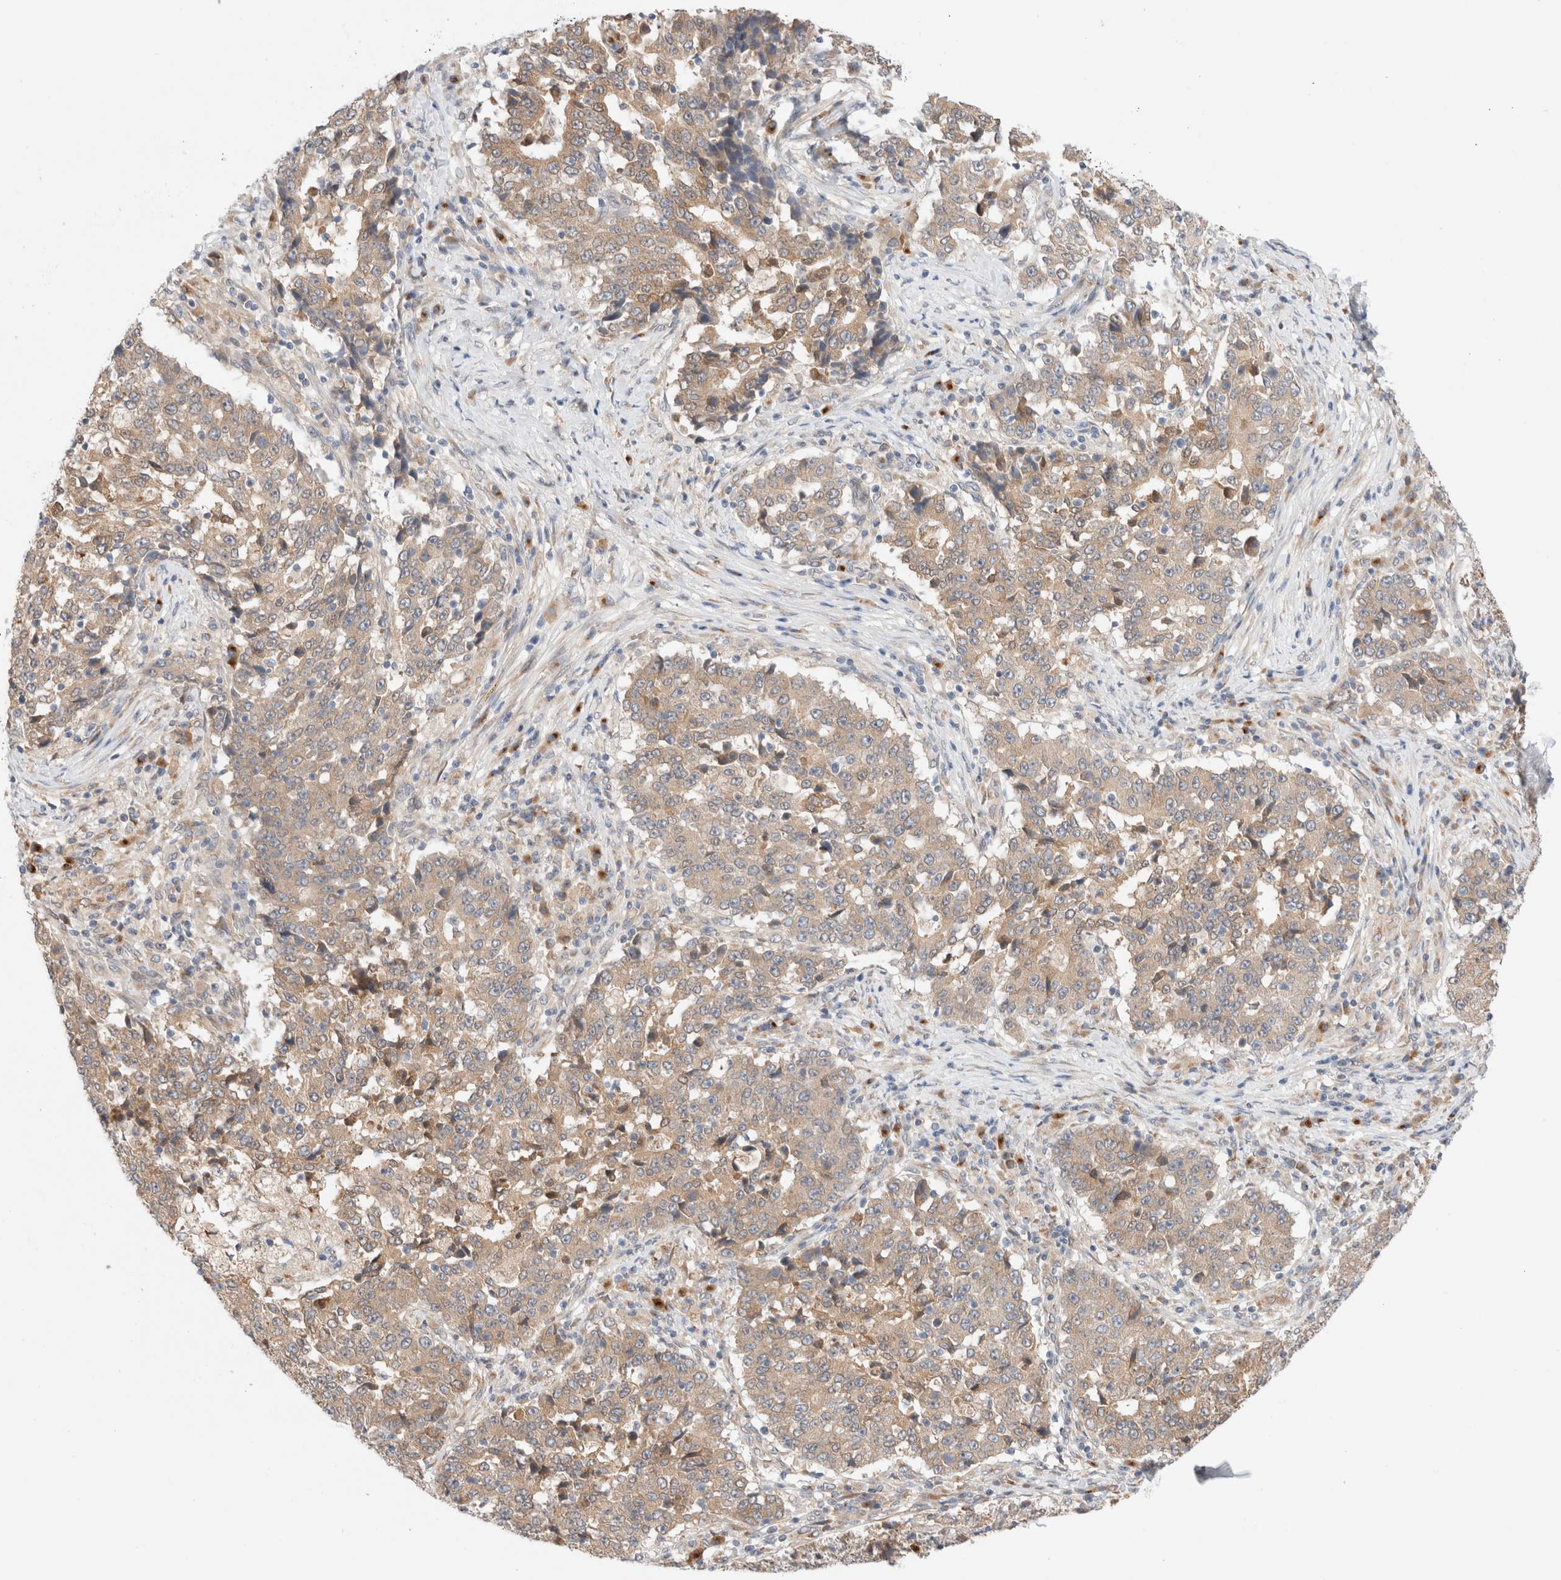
{"staining": {"intensity": "weak", "quantity": ">75%", "location": "cytoplasmic/membranous"}, "tissue": "stomach cancer", "cell_type": "Tumor cells", "image_type": "cancer", "snomed": [{"axis": "morphology", "description": "Adenocarcinoma, NOS"}, {"axis": "topography", "description": "Stomach"}], "caption": "Tumor cells reveal low levels of weak cytoplasmic/membranous expression in about >75% of cells in adenocarcinoma (stomach). The protein of interest is stained brown, and the nuclei are stained in blue (DAB IHC with brightfield microscopy, high magnification).", "gene": "LMAN2L", "patient": {"sex": "male", "age": 59}}